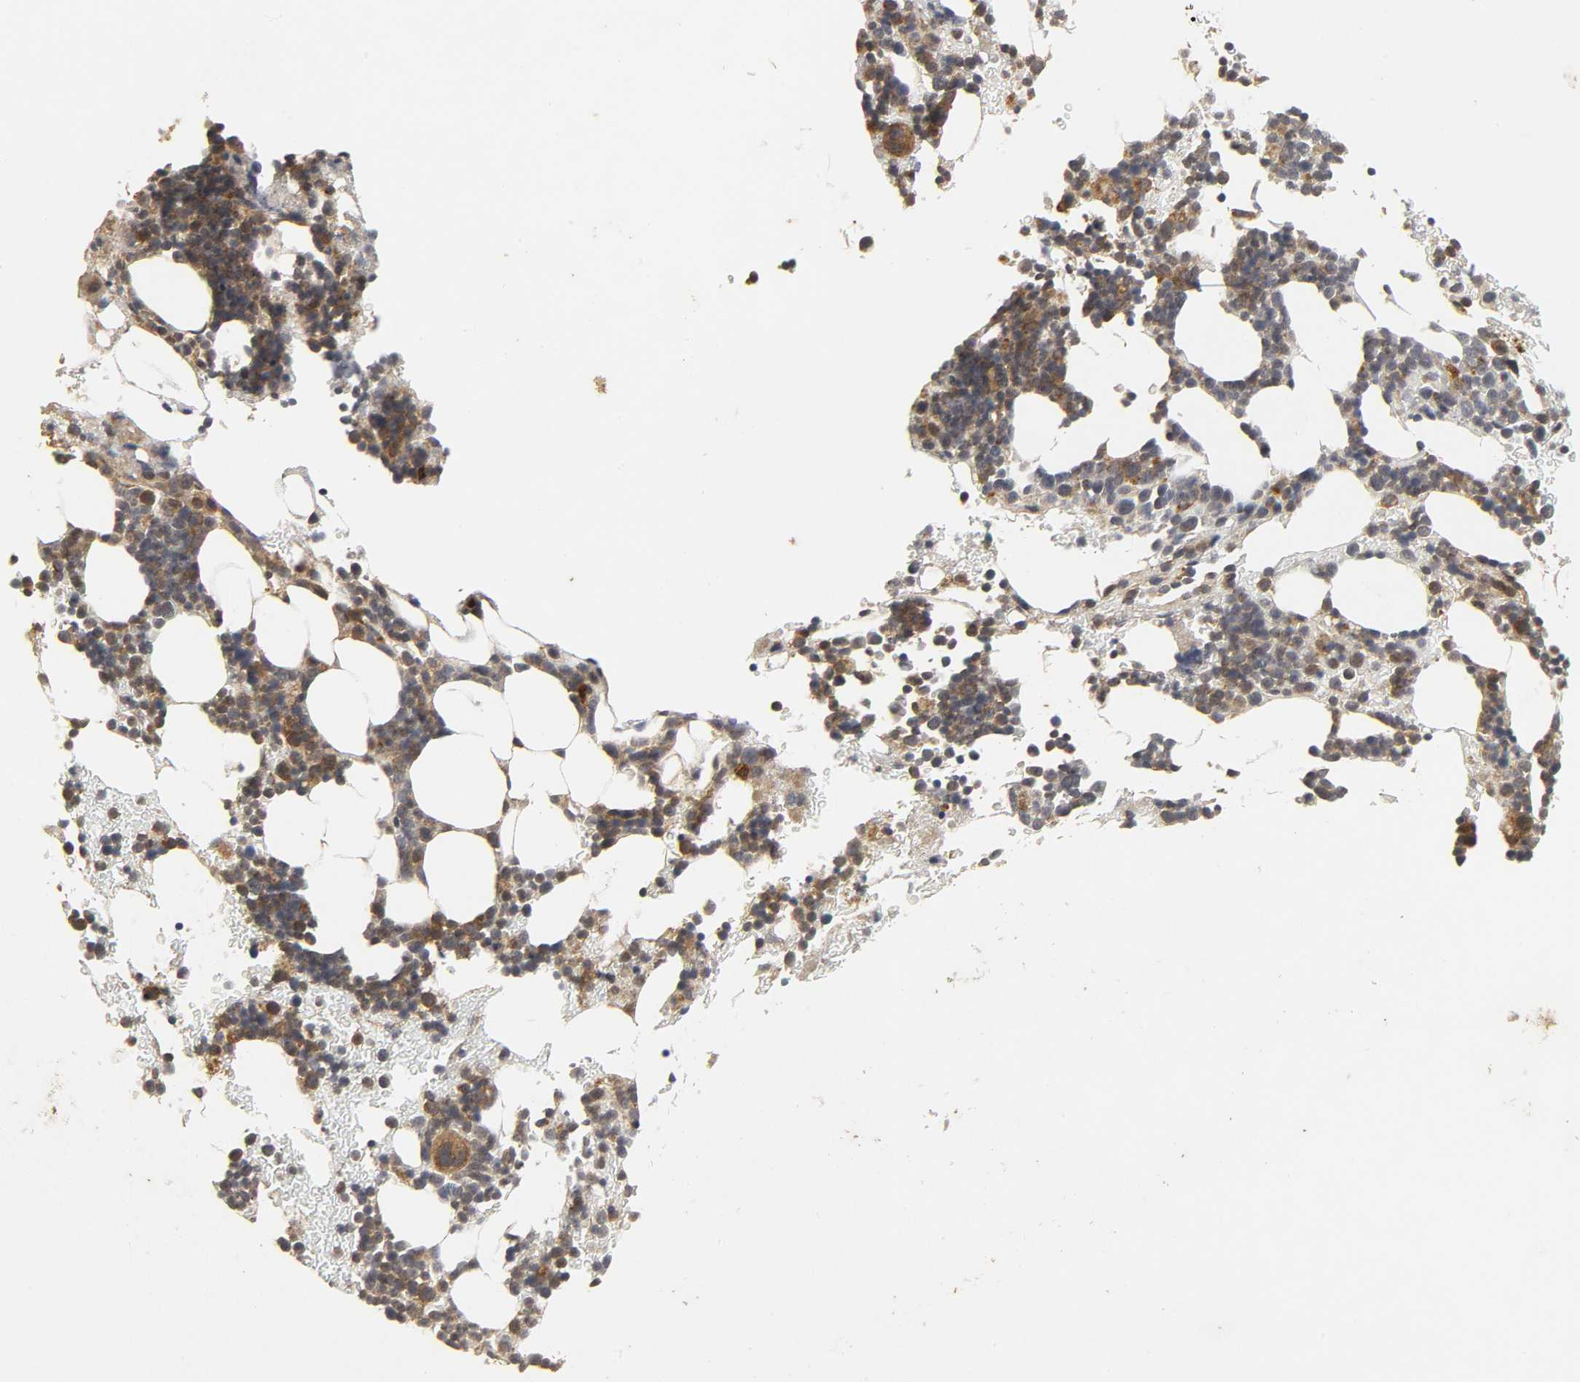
{"staining": {"intensity": "moderate", "quantity": ">75%", "location": "cytoplasmic/membranous"}, "tissue": "bone marrow", "cell_type": "Hematopoietic cells", "image_type": "normal", "snomed": [{"axis": "morphology", "description": "Normal tissue, NOS"}, {"axis": "topography", "description": "Bone marrow"}], "caption": "Bone marrow stained with a brown dye reveals moderate cytoplasmic/membranous positive expression in about >75% of hematopoietic cells.", "gene": "TRAF6", "patient": {"sex": "male", "age": 17}}